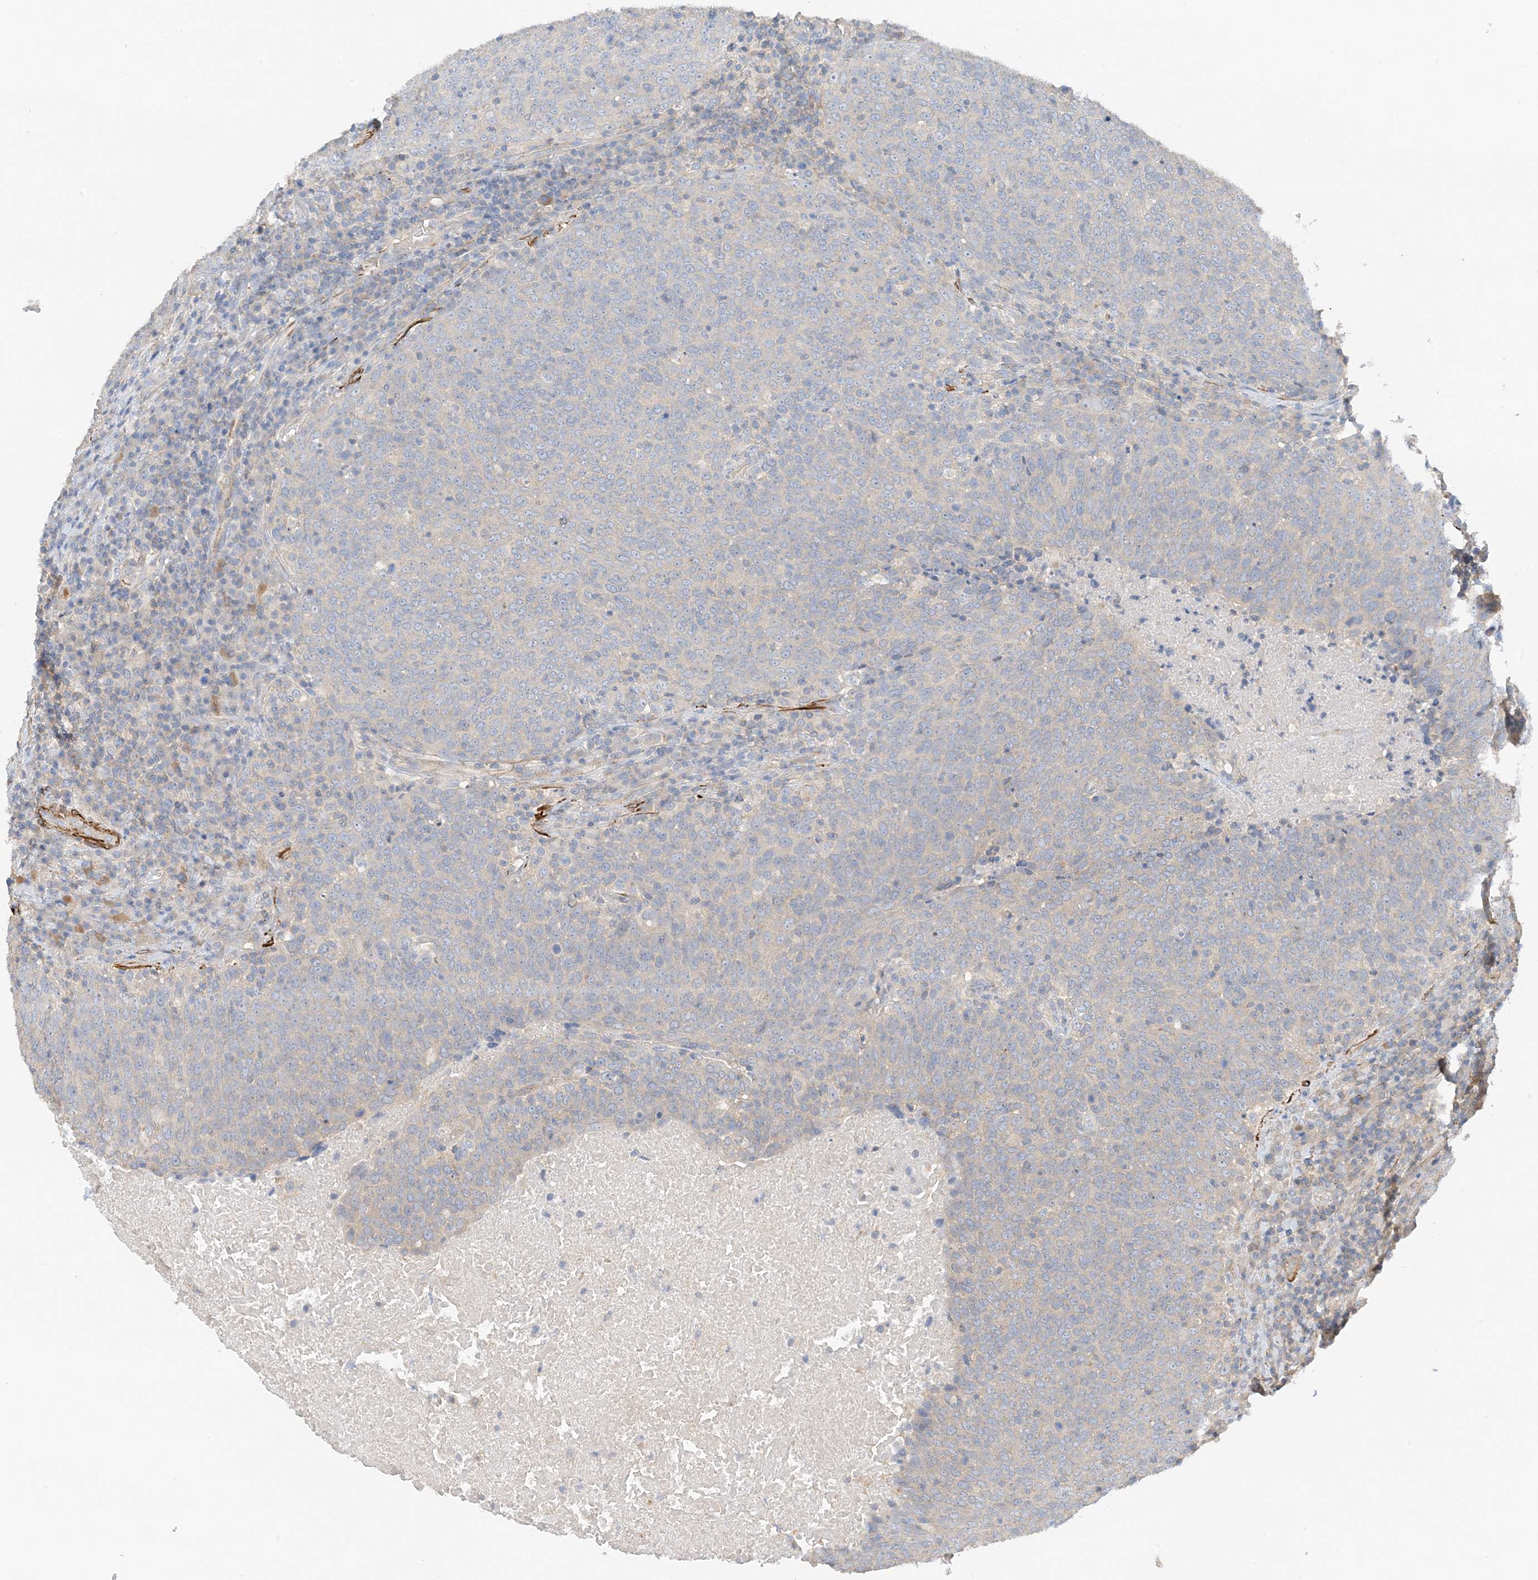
{"staining": {"intensity": "weak", "quantity": "<25%", "location": "cytoplasmic/membranous"}, "tissue": "head and neck cancer", "cell_type": "Tumor cells", "image_type": "cancer", "snomed": [{"axis": "morphology", "description": "Squamous cell carcinoma, NOS"}, {"axis": "morphology", "description": "Squamous cell carcinoma, metastatic, NOS"}, {"axis": "topography", "description": "Lymph node"}, {"axis": "topography", "description": "Head-Neck"}], "caption": "Tumor cells show no significant expression in head and neck cancer.", "gene": "KIFBP", "patient": {"sex": "male", "age": 62}}